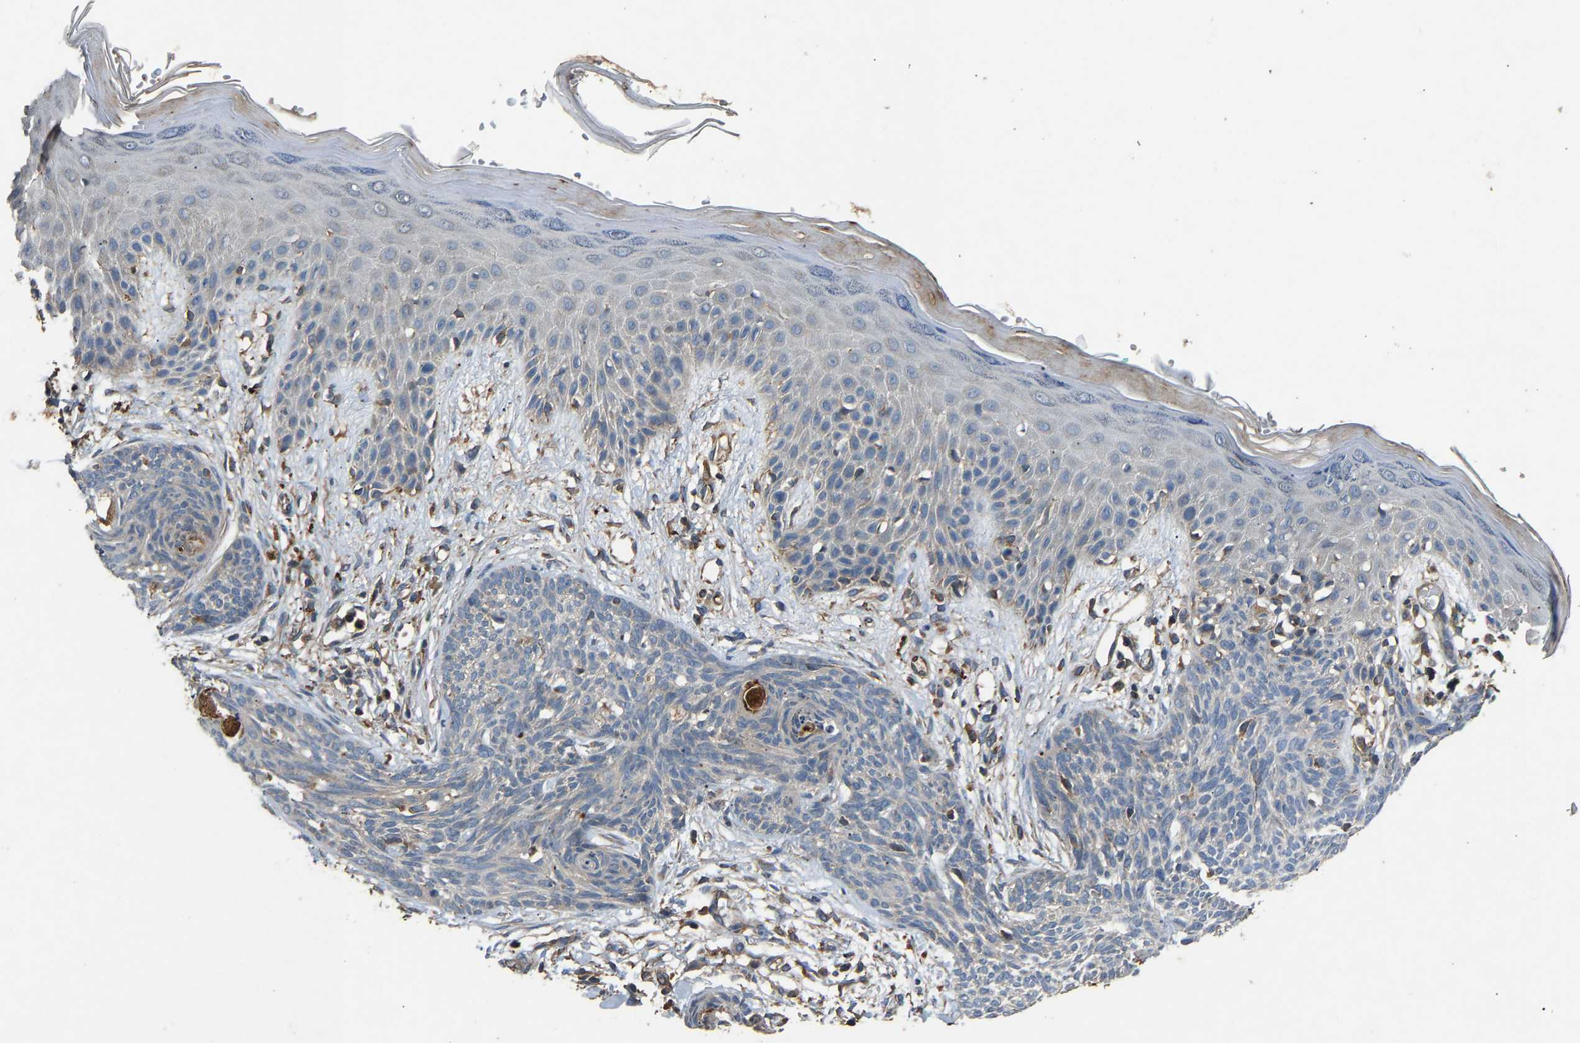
{"staining": {"intensity": "negative", "quantity": "none", "location": "none"}, "tissue": "skin cancer", "cell_type": "Tumor cells", "image_type": "cancer", "snomed": [{"axis": "morphology", "description": "Basal cell carcinoma"}, {"axis": "topography", "description": "Skin"}], "caption": "Skin cancer (basal cell carcinoma) was stained to show a protein in brown. There is no significant staining in tumor cells.", "gene": "PPID", "patient": {"sex": "female", "age": 59}}